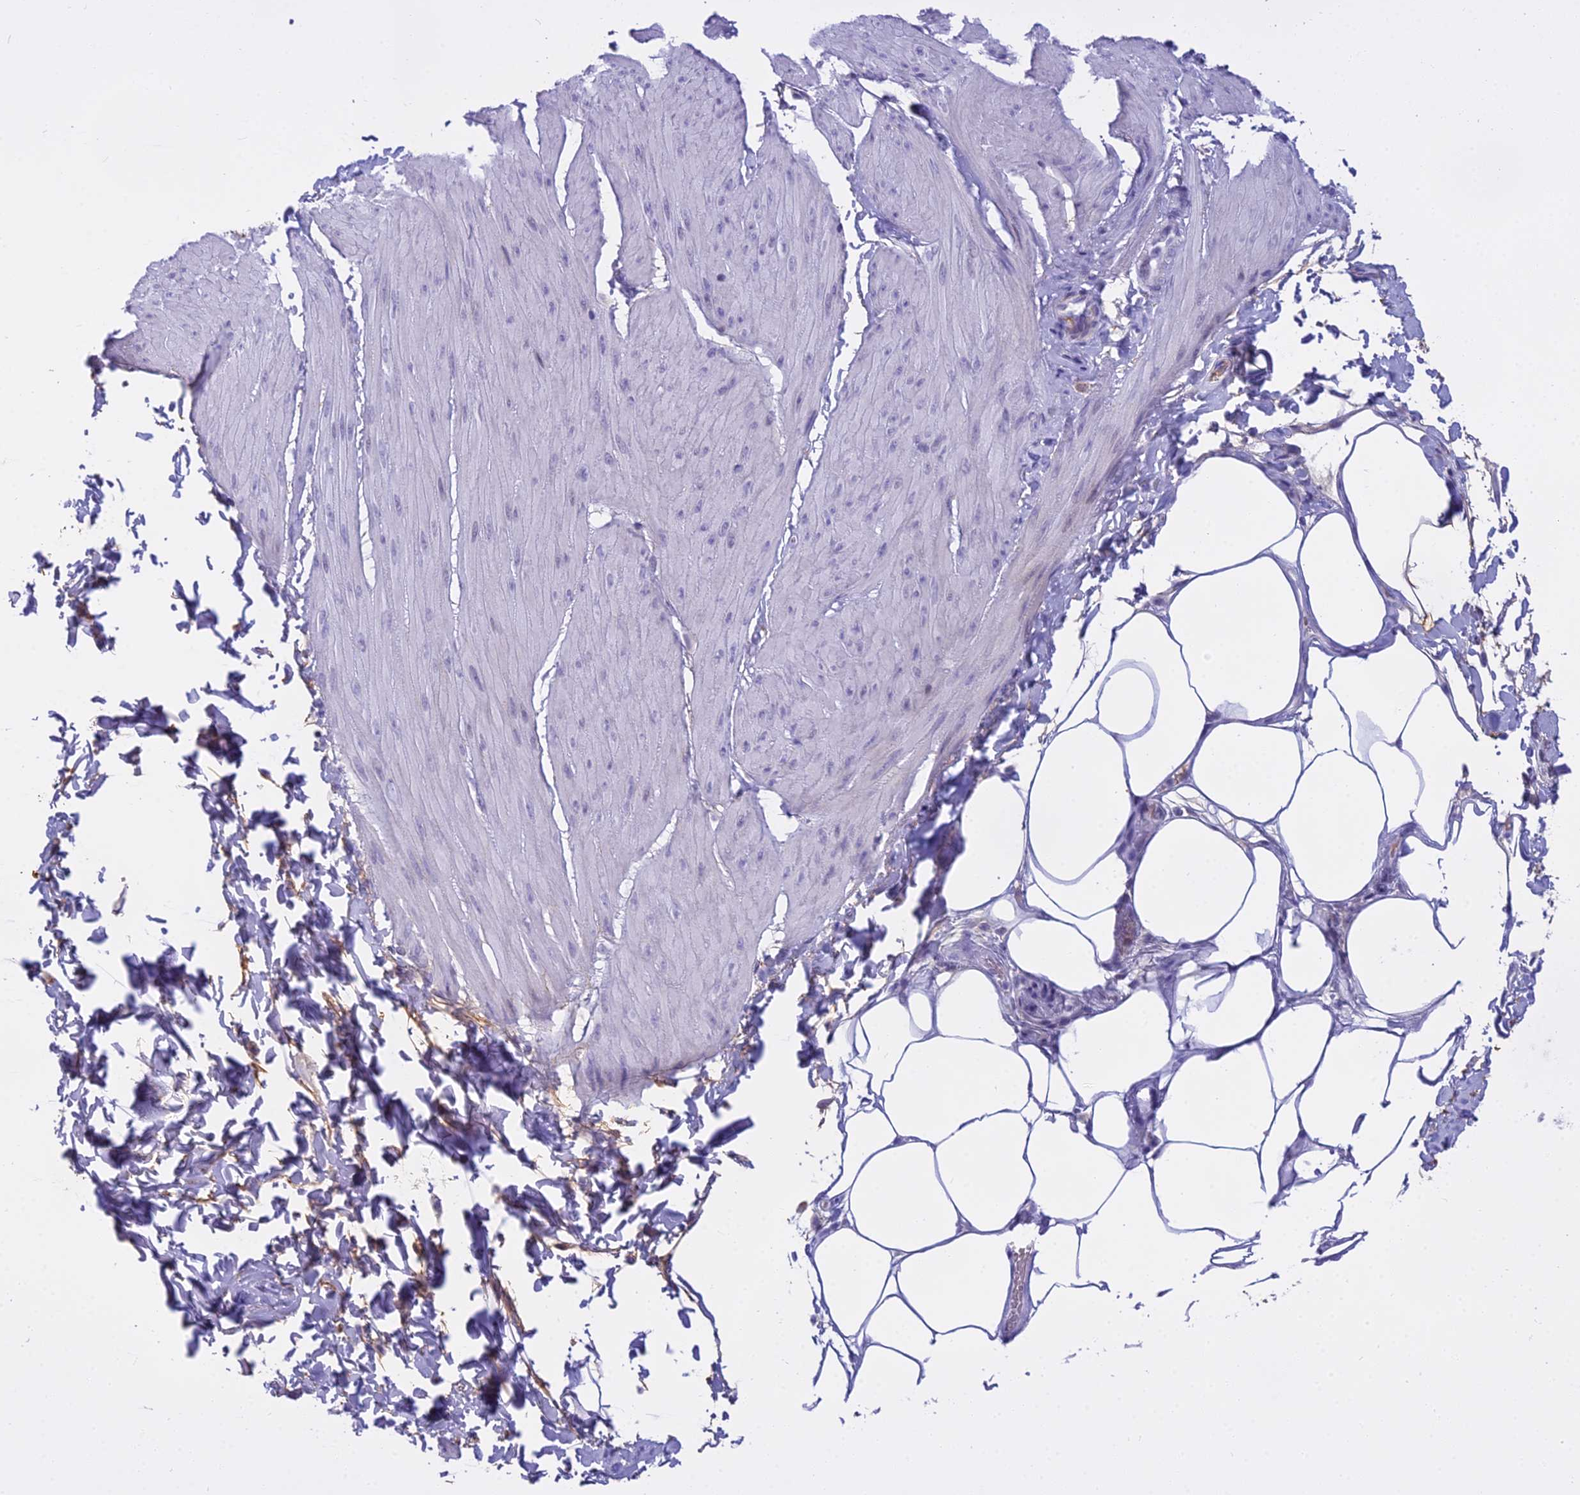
{"staining": {"intensity": "negative", "quantity": "none", "location": "none"}, "tissue": "smooth muscle", "cell_type": "Smooth muscle cells", "image_type": "normal", "snomed": [{"axis": "morphology", "description": "Urothelial carcinoma, High grade"}, {"axis": "topography", "description": "Urinary bladder"}], "caption": "Smooth muscle cells are negative for brown protein staining in unremarkable smooth muscle. (DAB (3,3'-diaminobenzidine) IHC, high magnification).", "gene": "OSTN", "patient": {"sex": "male", "age": 46}}